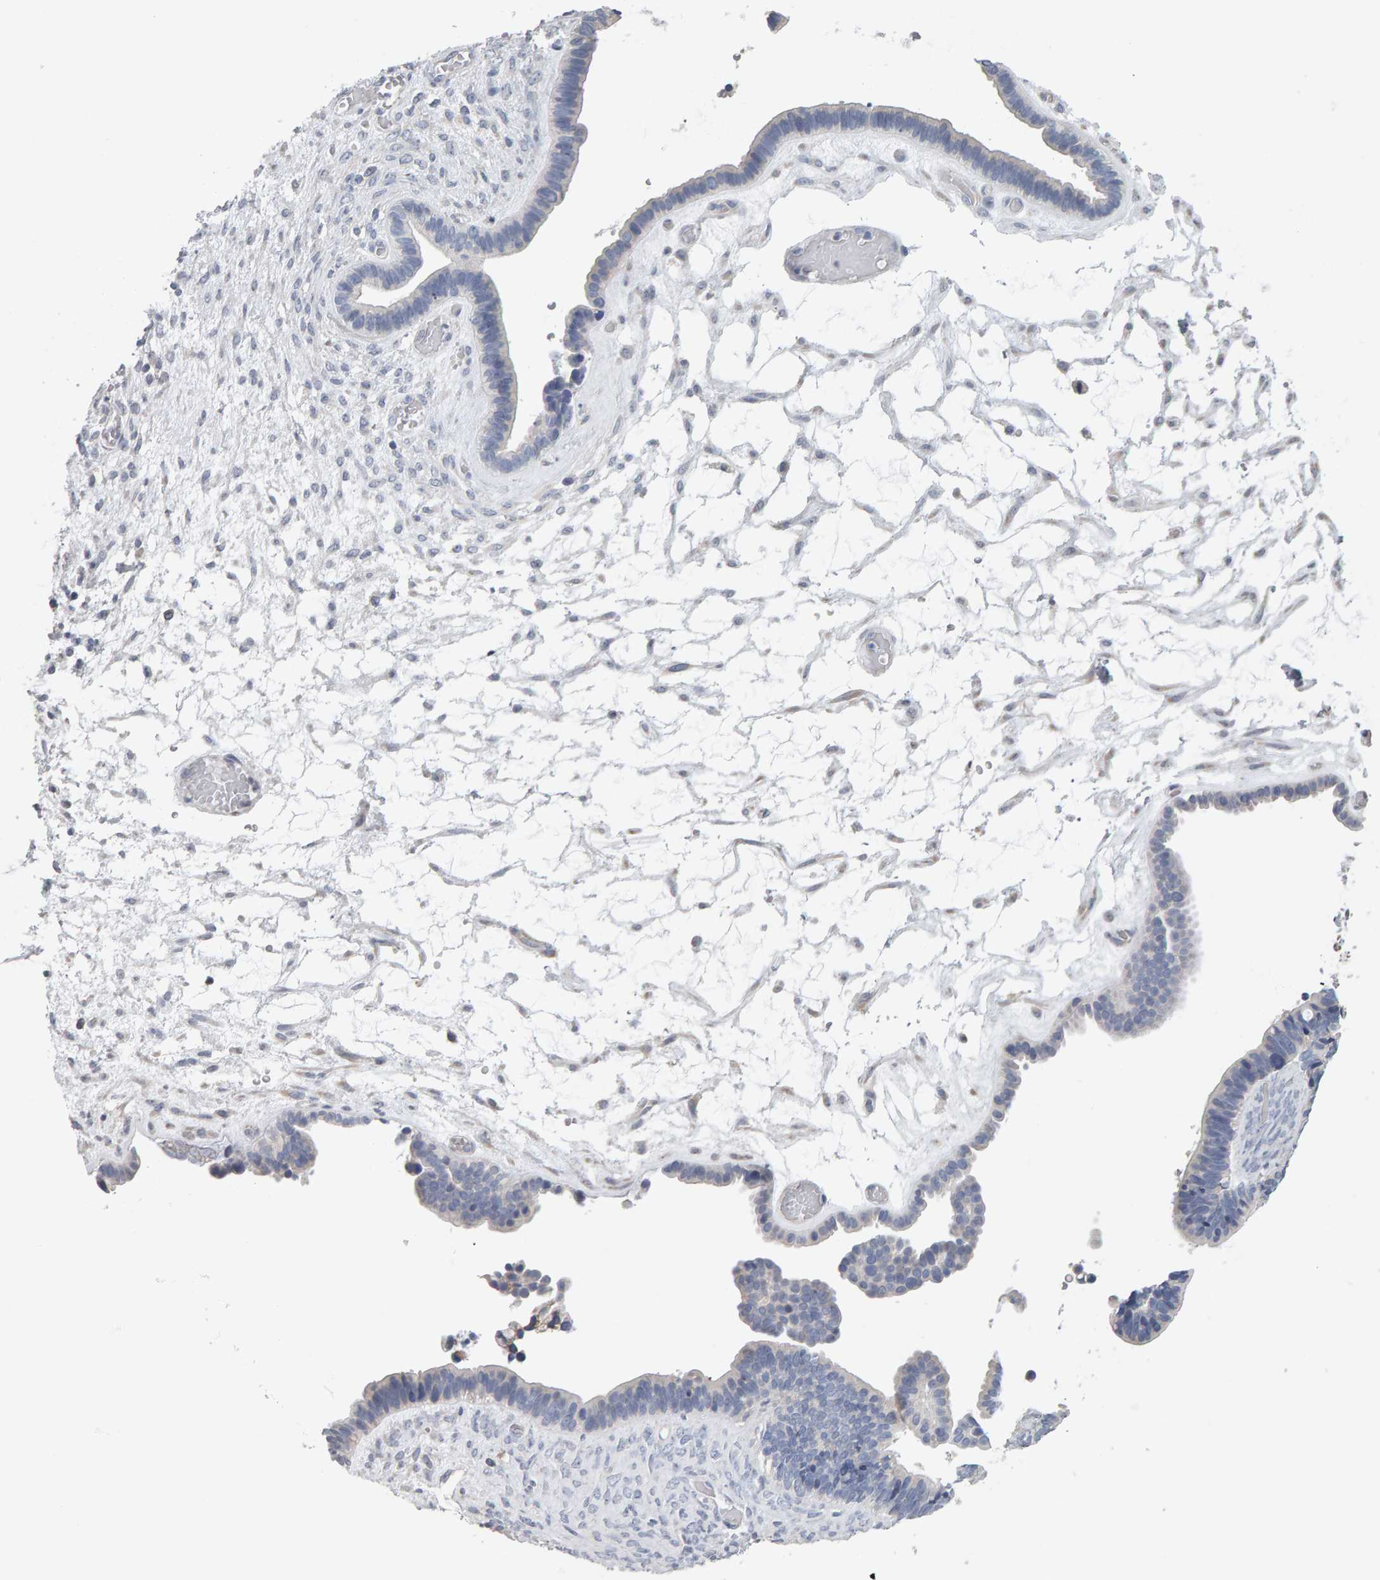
{"staining": {"intensity": "negative", "quantity": "none", "location": "none"}, "tissue": "ovarian cancer", "cell_type": "Tumor cells", "image_type": "cancer", "snomed": [{"axis": "morphology", "description": "Cystadenocarcinoma, serous, NOS"}, {"axis": "topography", "description": "Ovary"}], "caption": "Immunohistochemistry (IHC) of human ovarian serous cystadenocarcinoma shows no expression in tumor cells.", "gene": "ADHFE1", "patient": {"sex": "female", "age": 56}}